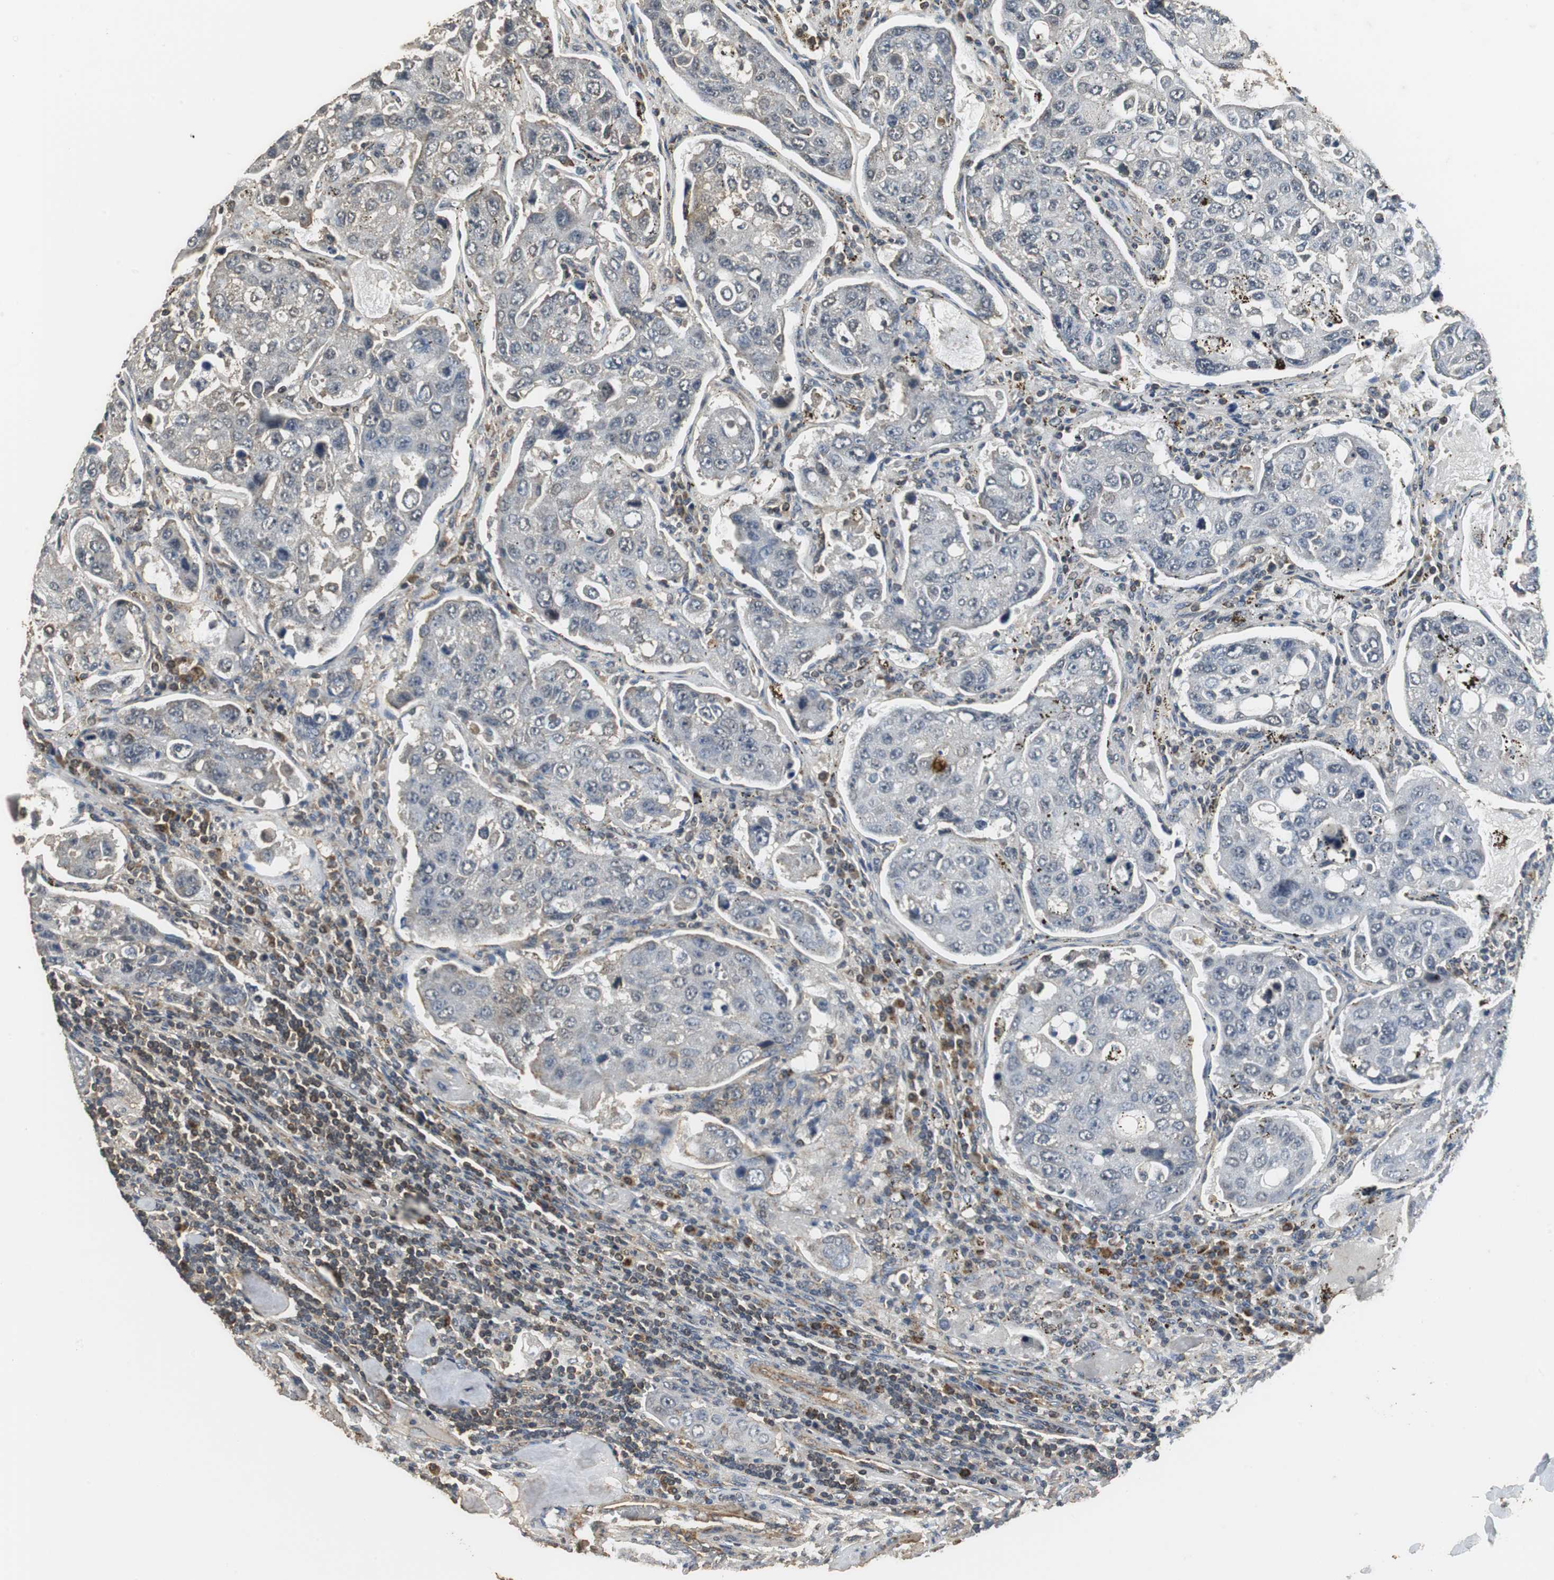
{"staining": {"intensity": "negative", "quantity": "none", "location": "none"}, "tissue": "urothelial cancer", "cell_type": "Tumor cells", "image_type": "cancer", "snomed": [{"axis": "morphology", "description": "Urothelial carcinoma, High grade"}, {"axis": "topography", "description": "Lymph node"}, {"axis": "topography", "description": "Urinary bladder"}], "caption": "Immunohistochemistry photomicrograph of neoplastic tissue: high-grade urothelial carcinoma stained with DAB (3,3'-diaminobenzidine) shows no significant protein staining in tumor cells.", "gene": "NNT", "patient": {"sex": "male", "age": 51}}